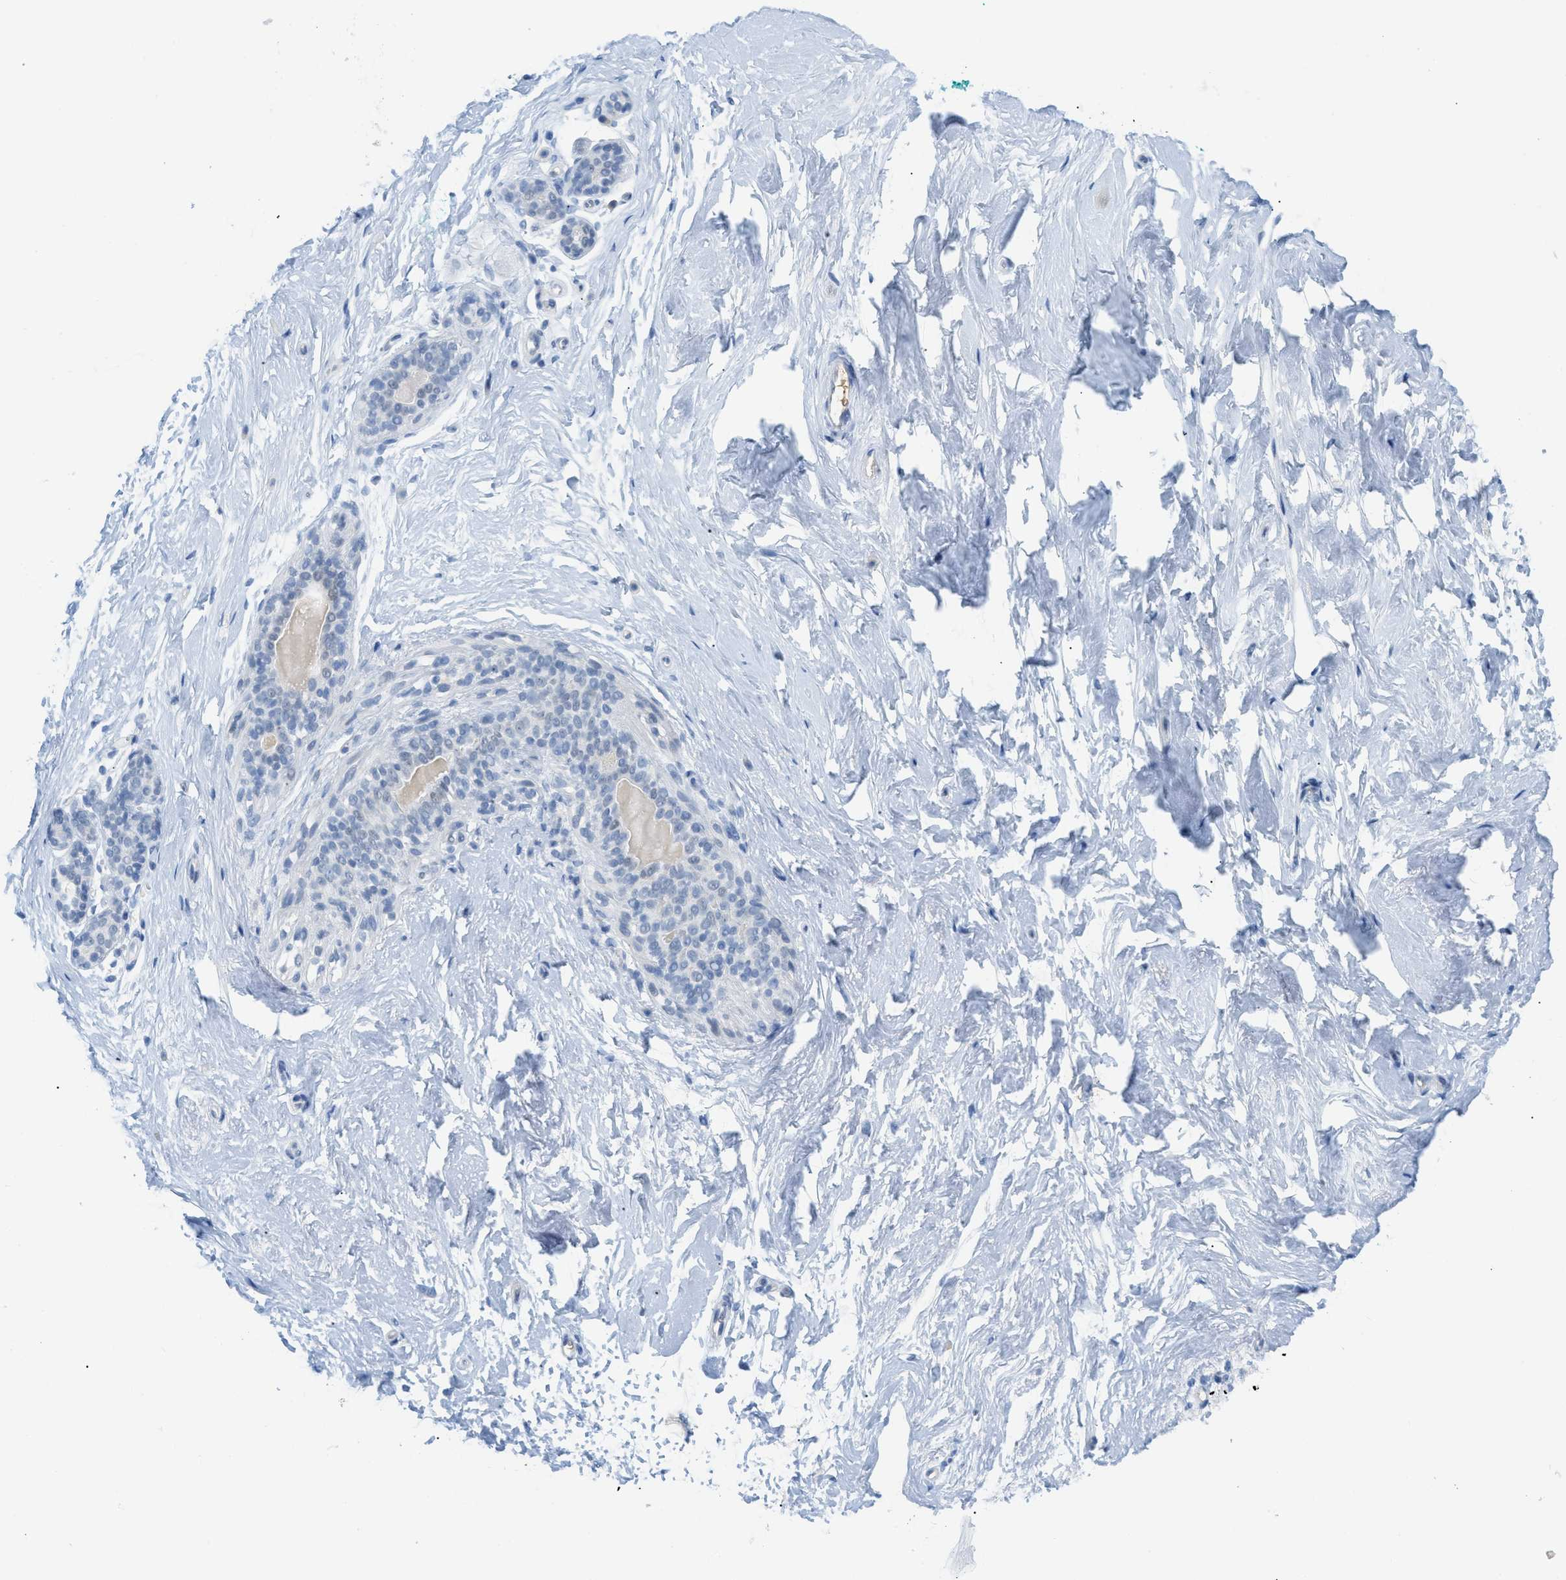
{"staining": {"intensity": "negative", "quantity": "none", "location": "none"}, "tissue": "breast", "cell_type": "Adipocytes", "image_type": "normal", "snomed": [{"axis": "morphology", "description": "Normal tissue, NOS"}, {"axis": "topography", "description": "Breast"}], "caption": "This is an immunohistochemistry (IHC) micrograph of unremarkable breast. There is no expression in adipocytes.", "gene": "HSF2", "patient": {"sex": "female", "age": 52}}